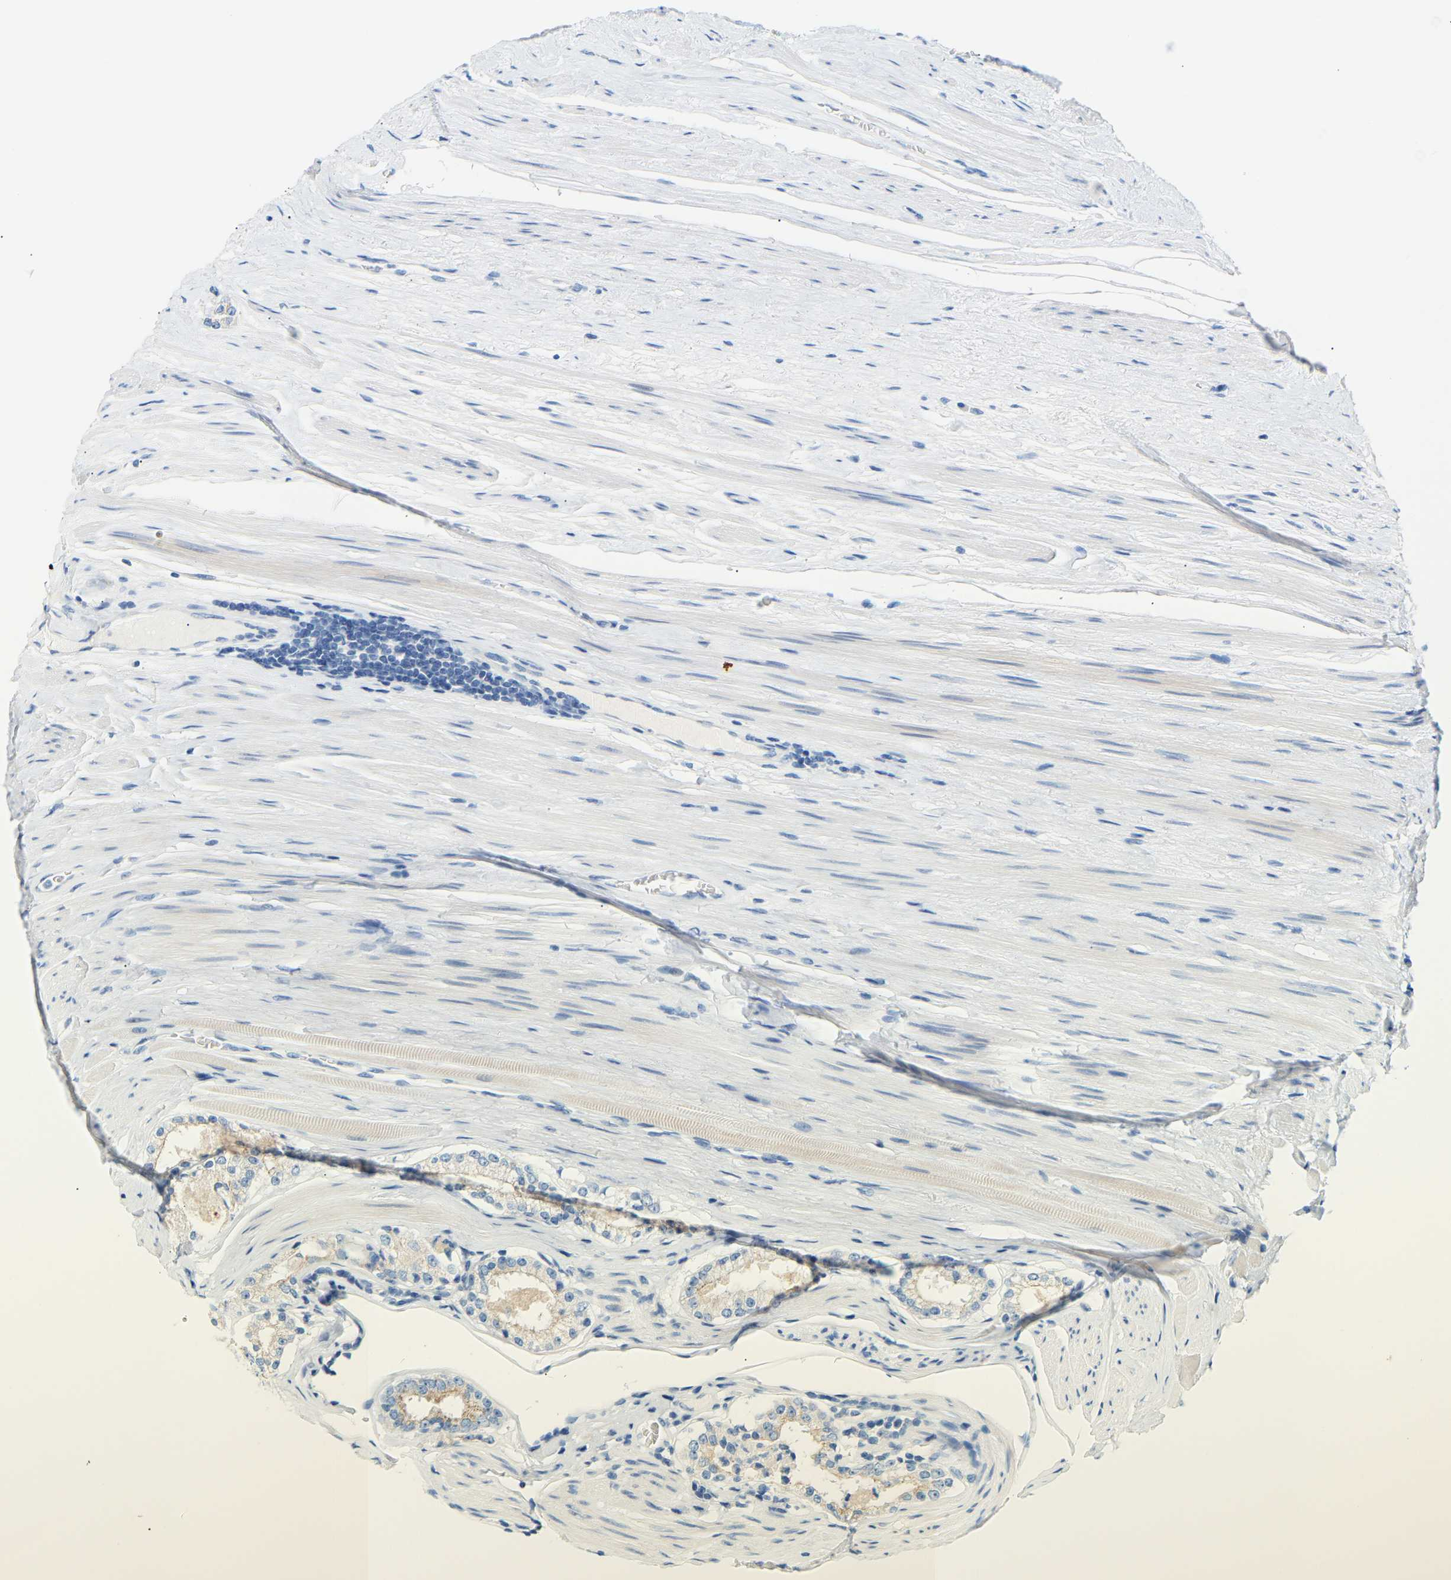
{"staining": {"intensity": "weak", "quantity": "<25%", "location": "cytoplasmic/membranous"}, "tissue": "prostate cancer", "cell_type": "Tumor cells", "image_type": "cancer", "snomed": [{"axis": "morphology", "description": "Adenocarcinoma, Low grade"}, {"axis": "topography", "description": "Prostate"}], "caption": "This is an immunohistochemistry (IHC) photomicrograph of human prostate cancer. There is no expression in tumor cells.", "gene": "PEX1", "patient": {"sex": "male", "age": 70}}